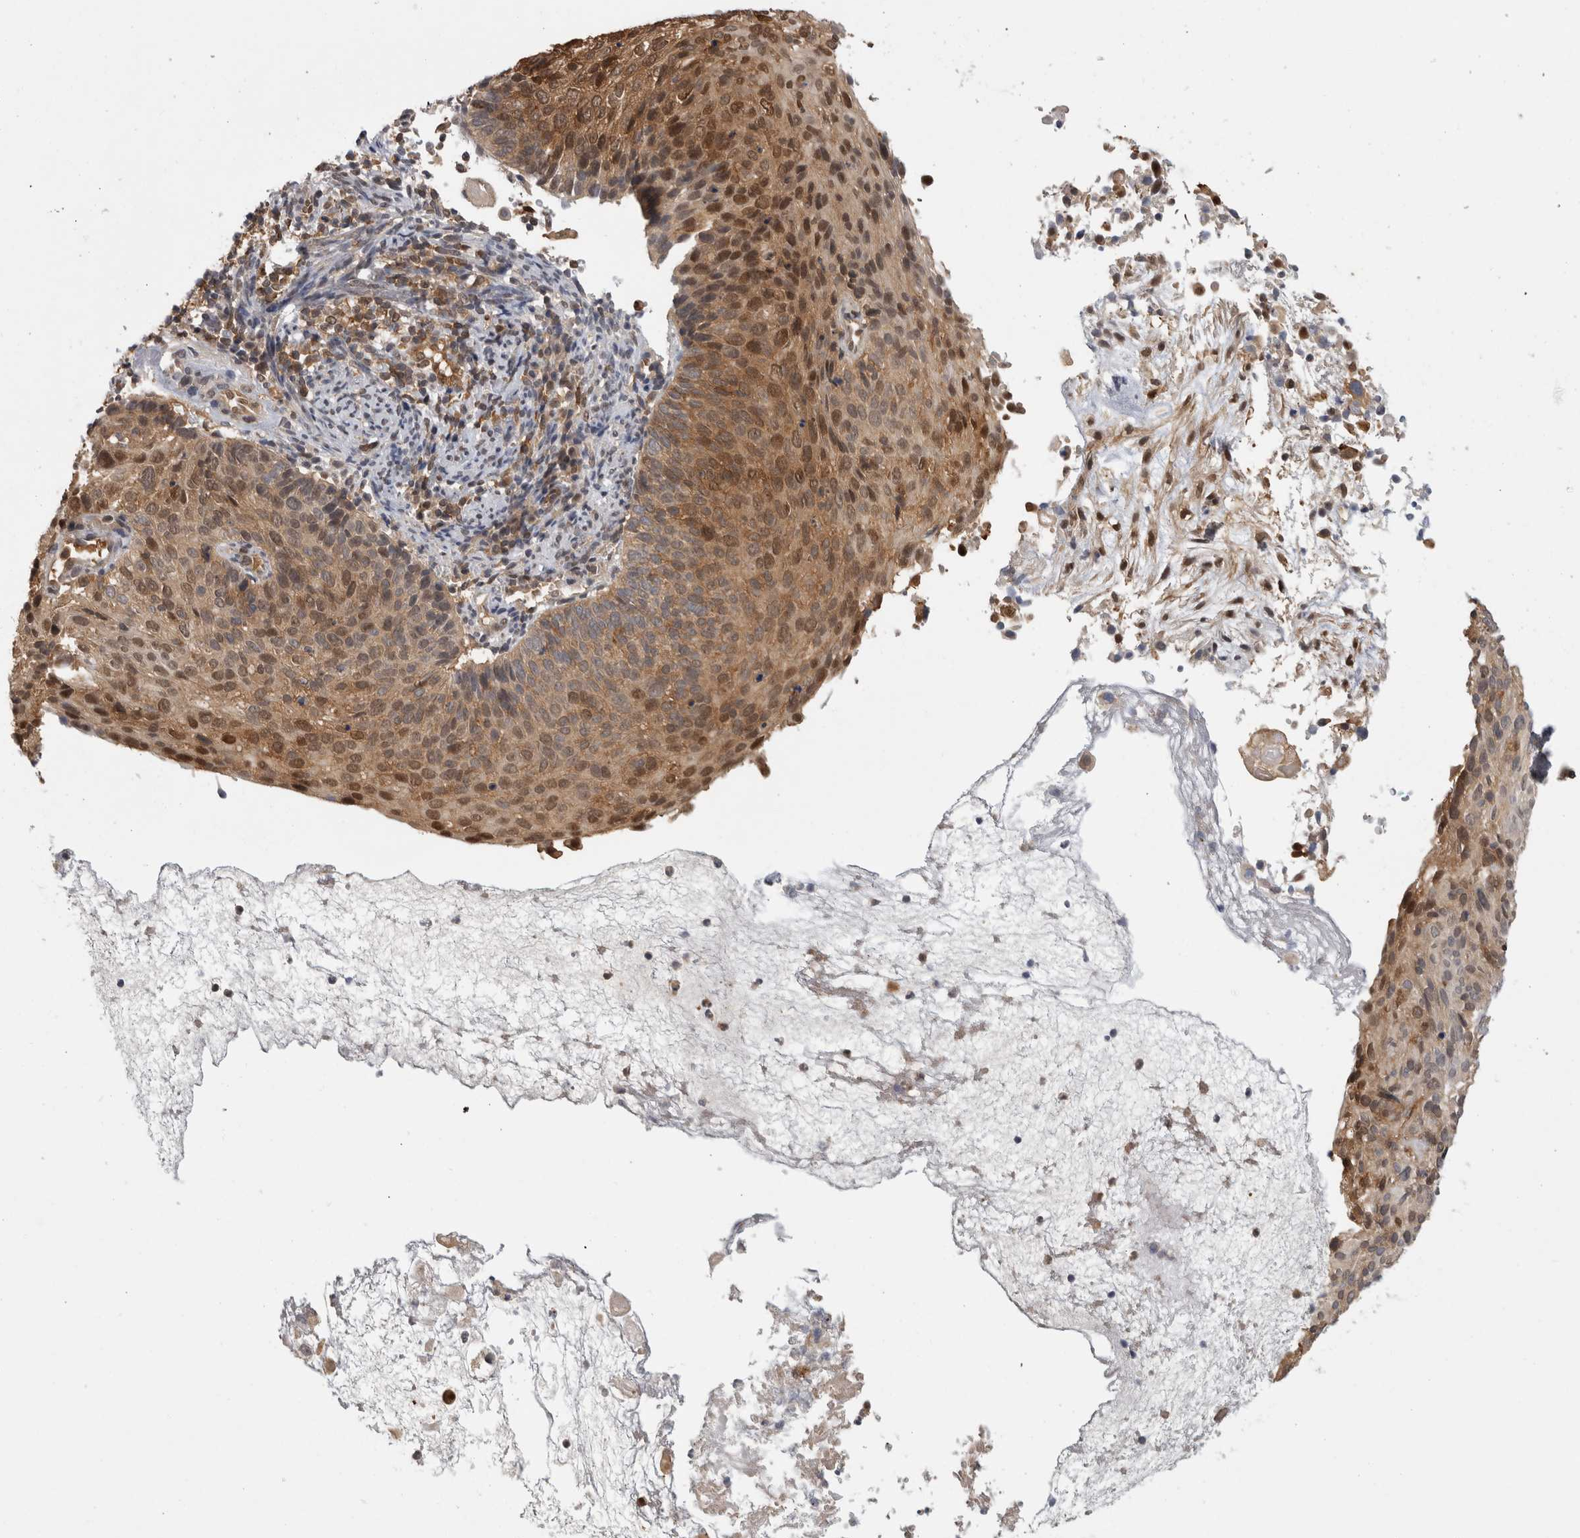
{"staining": {"intensity": "moderate", "quantity": ">75%", "location": "cytoplasmic/membranous,nuclear"}, "tissue": "cervical cancer", "cell_type": "Tumor cells", "image_type": "cancer", "snomed": [{"axis": "morphology", "description": "Squamous cell carcinoma, NOS"}, {"axis": "topography", "description": "Cervix"}], "caption": "Immunohistochemistry staining of squamous cell carcinoma (cervical), which shows medium levels of moderate cytoplasmic/membranous and nuclear expression in approximately >75% of tumor cells indicating moderate cytoplasmic/membranous and nuclear protein staining. The staining was performed using DAB (brown) for protein detection and nuclei were counterstained in hematoxylin (blue).", "gene": "ASTN2", "patient": {"sex": "female", "age": 74}}